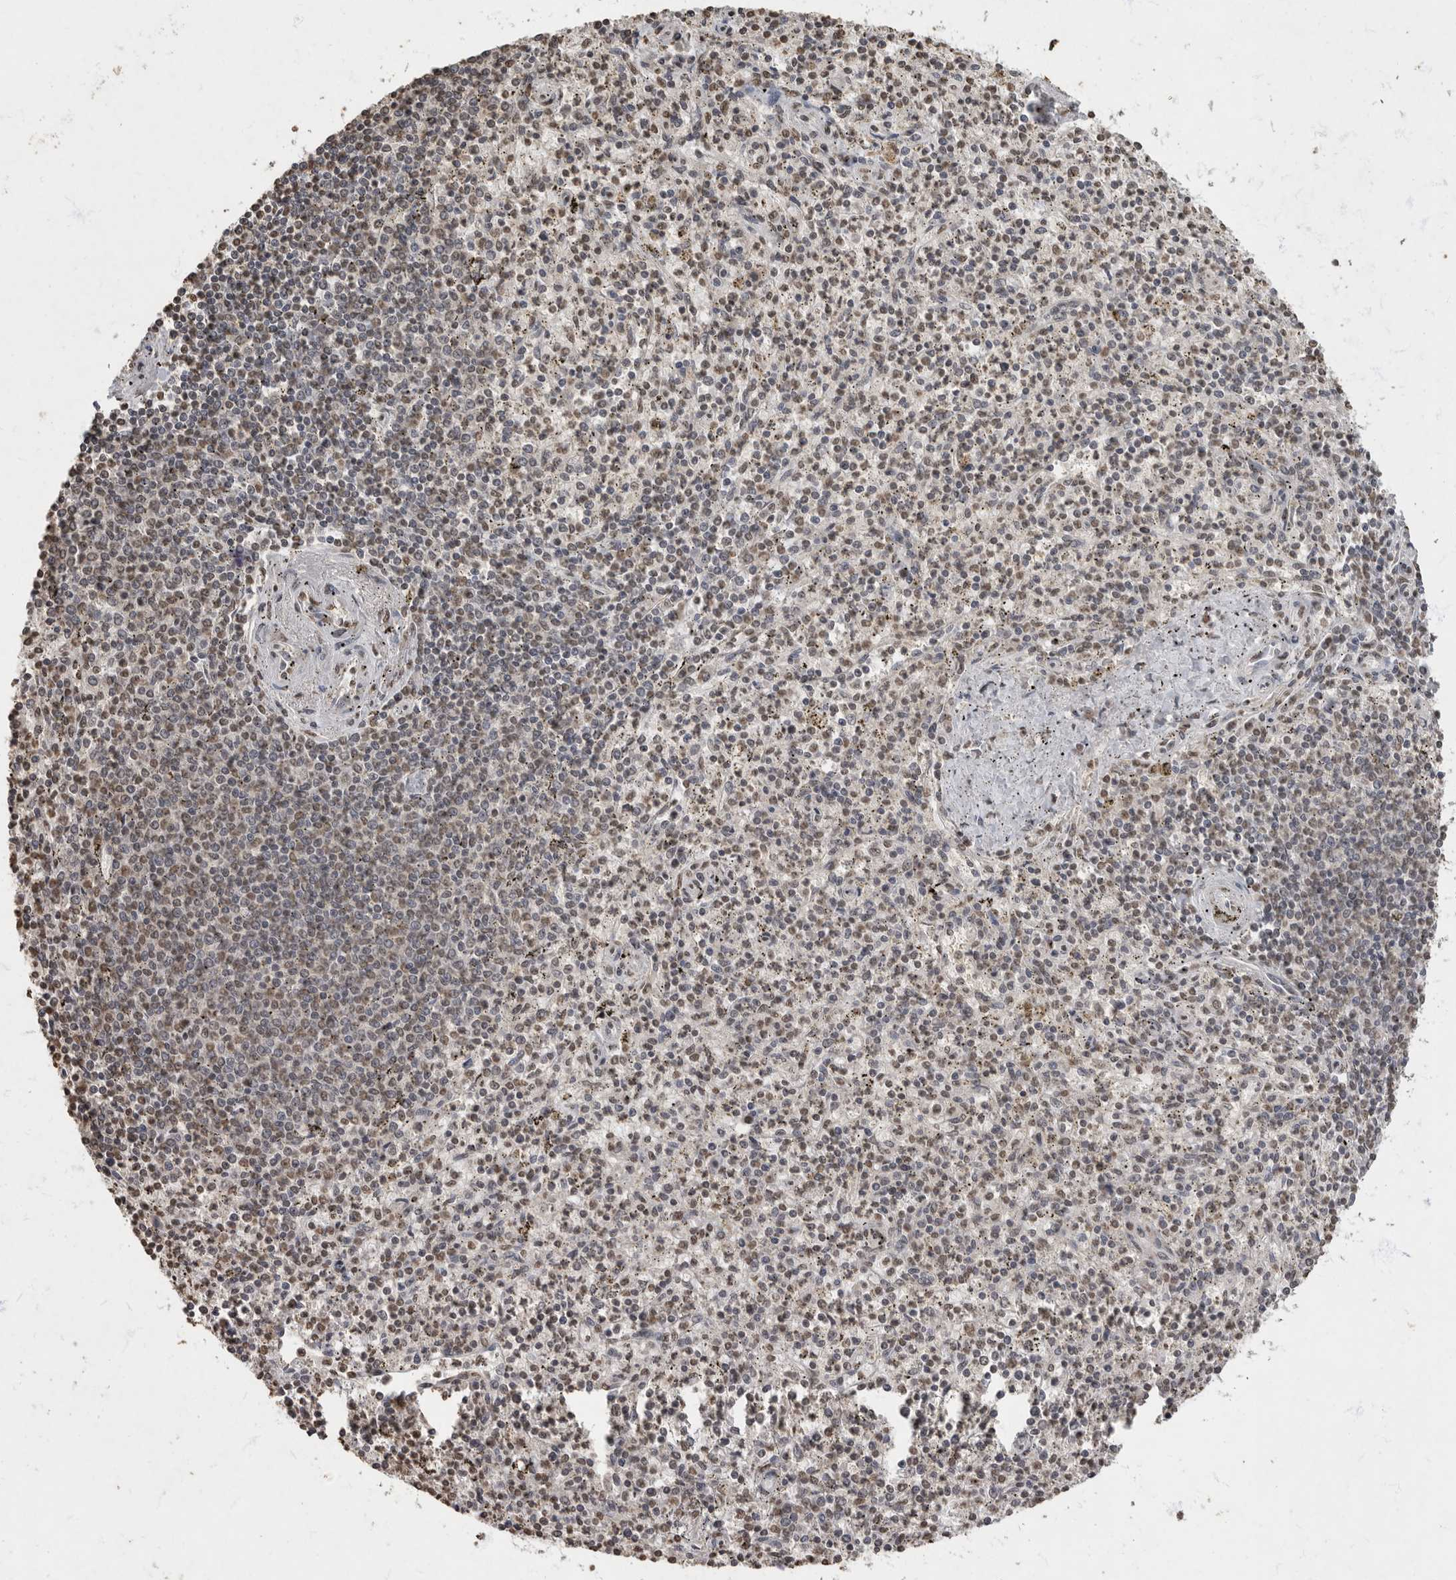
{"staining": {"intensity": "weak", "quantity": "25%-75%", "location": "nuclear"}, "tissue": "spleen", "cell_type": "Cells in red pulp", "image_type": "normal", "snomed": [{"axis": "morphology", "description": "Normal tissue, NOS"}, {"axis": "topography", "description": "Spleen"}], "caption": "A micrograph showing weak nuclear positivity in about 25%-75% of cells in red pulp in benign spleen, as visualized by brown immunohistochemical staining.", "gene": "NBL1", "patient": {"sex": "male", "age": 72}}